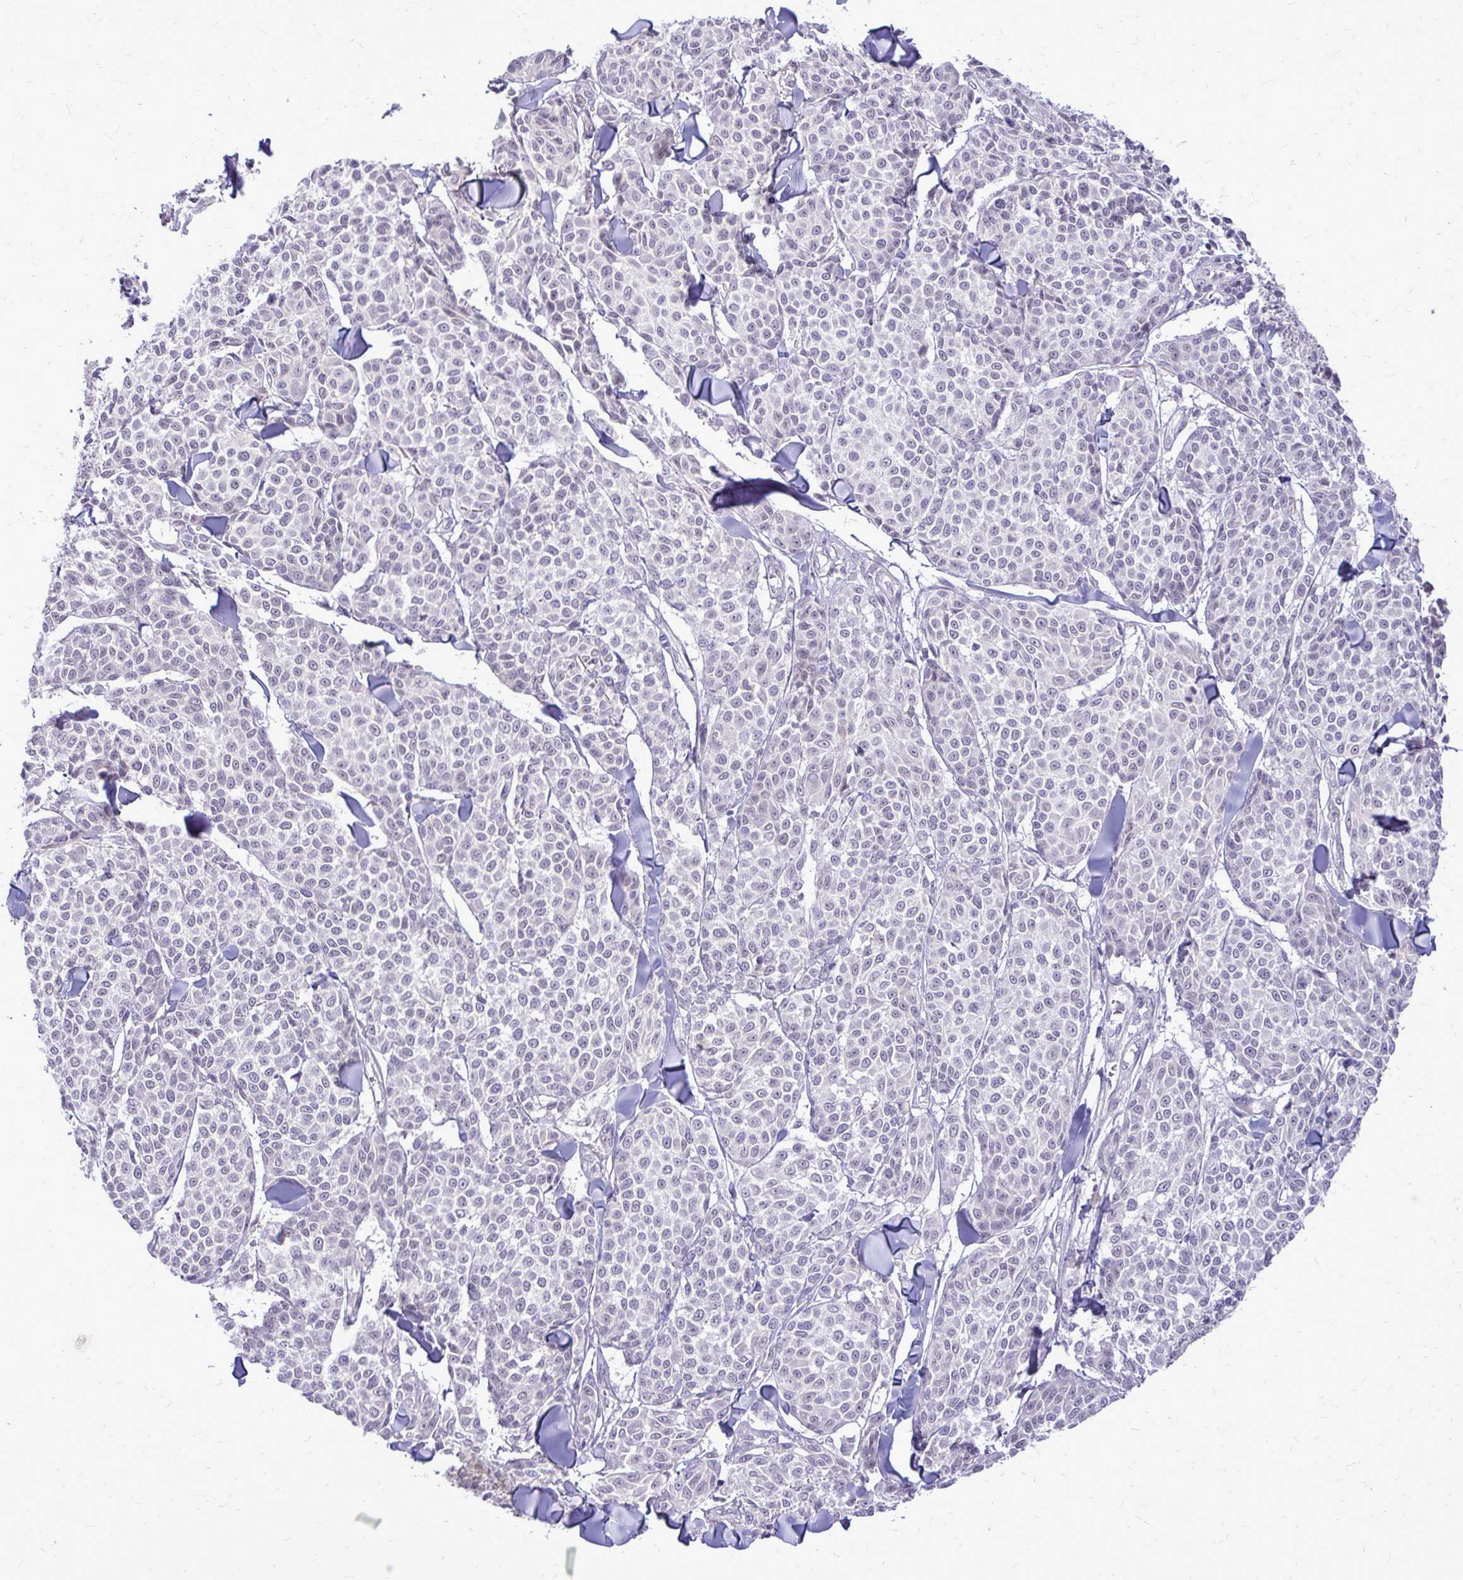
{"staining": {"intensity": "negative", "quantity": "none", "location": "none"}, "tissue": "melanoma", "cell_type": "Tumor cells", "image_type": "cancer", "snomed": [{"axis": "morphology", "description": "Malignant melanoma, NOS"}, {"axis": "topography", "description": "Skin"}], "caption": "Immunohistochemistry (IHC) of human melanoma displays no staining in tumor cells.", "gene": "DPY19L1", "patient": {"sex": "male", "age": 46}}